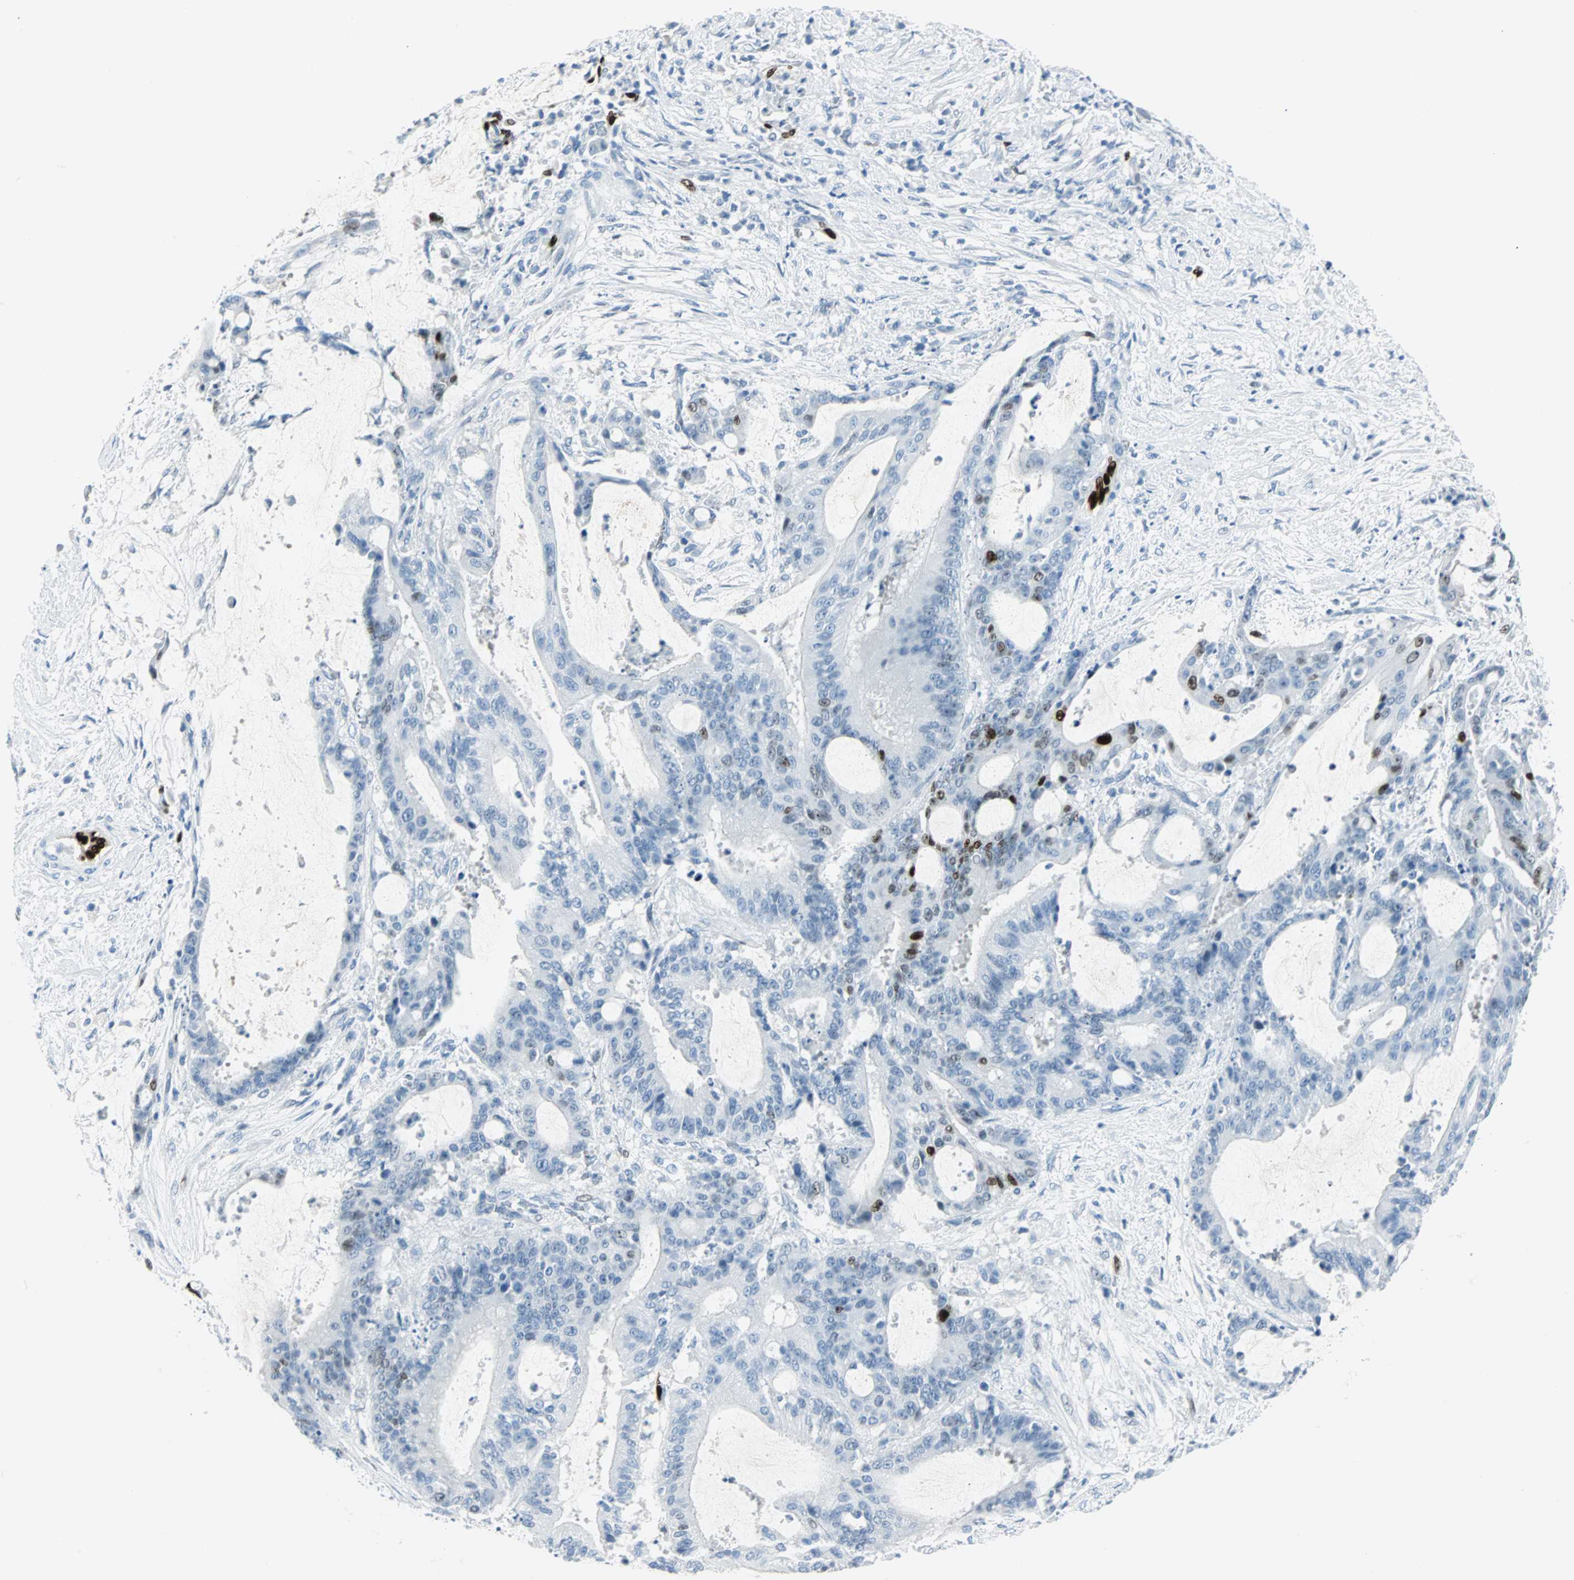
{"staining": {"intensity": "weak", "quantity": "<25%", "location": "nuclear"}, "tissue": "liver cancer", "cell_type": "Tumor cells", "image_type": "cancer", "snomed": [{"axis": "morphology", "description": "Cholangiocarcinoma"}, {"axis": "topography", "description": "Liver"}], "caption": "This is an immunohistochemistry (IHC) image of human liver cholangiocarcinoma. There is no expression in tumor cells.", "gene": "IL33", "patient": {"sex": "female", "age": 73}}